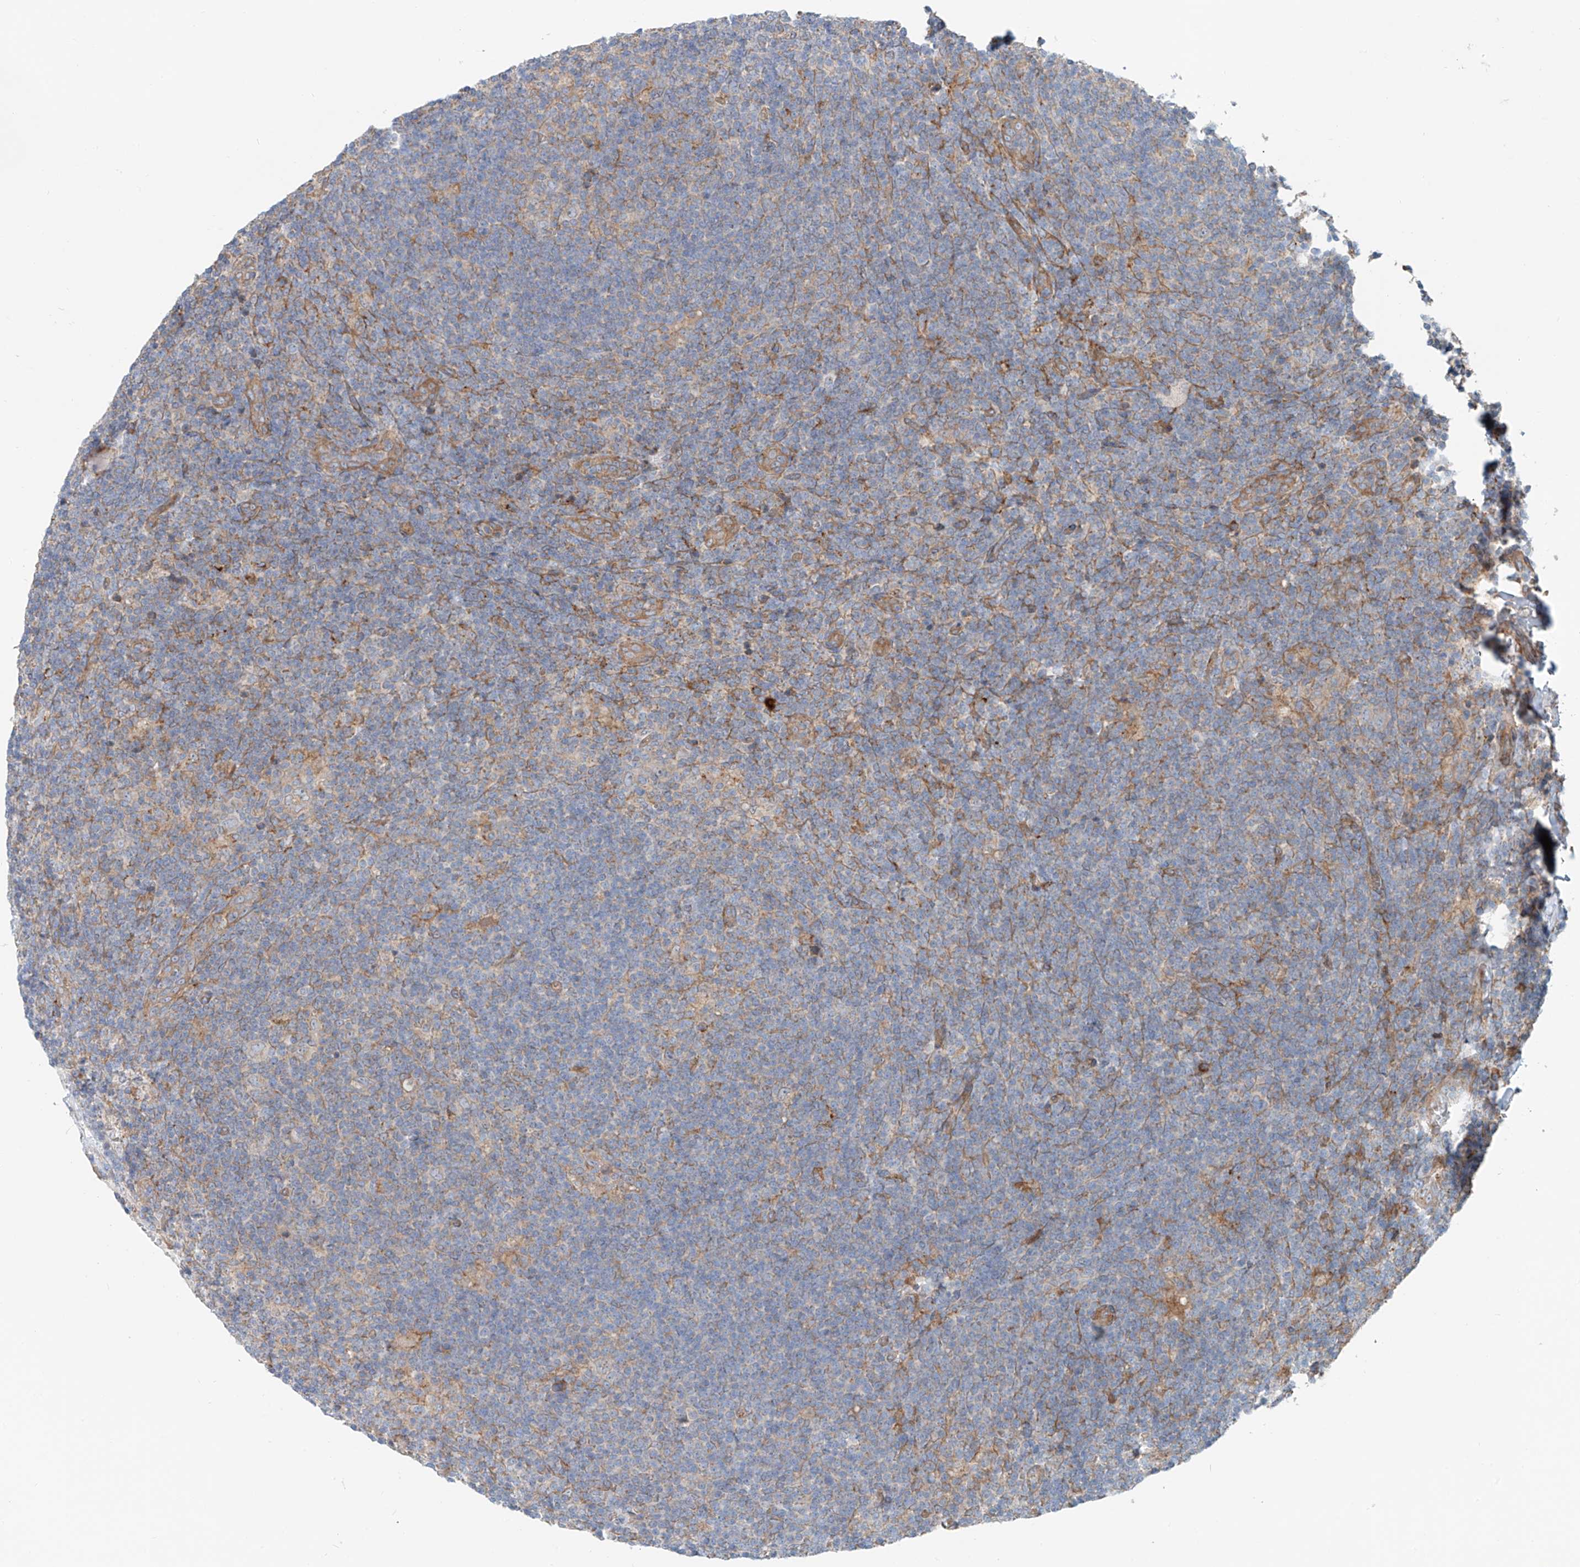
{"staining": {"intensity": "moderate", "quantity": "<25%", "location": "cytoplasmic/membranous"}, "tissue": "lymphoma", "cell_type": "Tumor cells", "image_type": "cancer", "snomed": [{"axis": "morphology", "description": "Hodgkin's disease, NOS"}, {"axis": "topography", "description": "Lymph node"}], "caption": "Immunohistochemistry photomicrograph of human lymphoma stained for a protein (brown), which reveals low levels of moderate cytoplasmic/membranous staining in about <25% of tumor cells.", "gene": "SNAP29", "patient": {"sex": "female", "age": 57}}